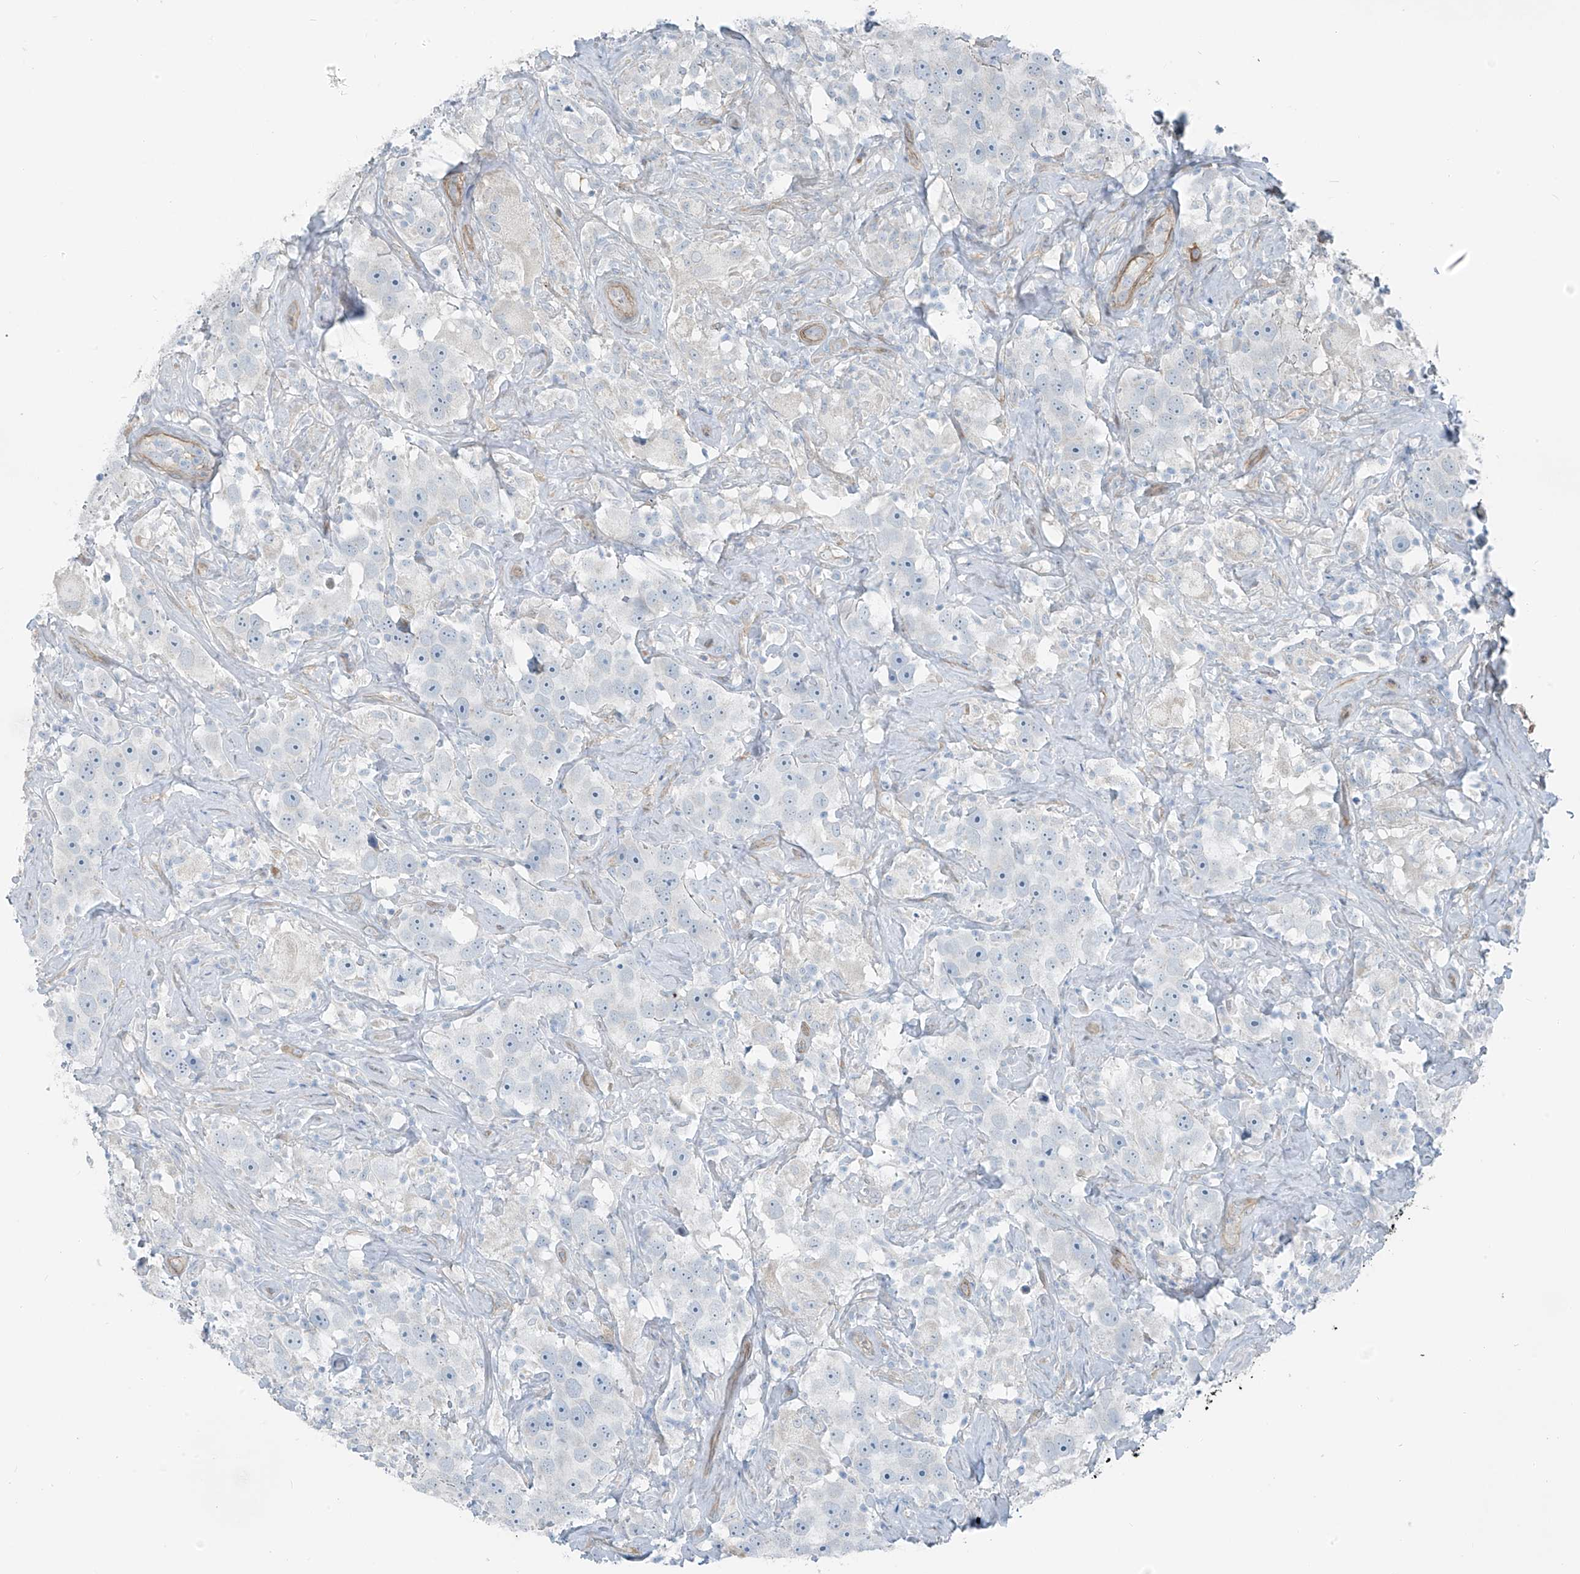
{"staining": {"intensity": "negative", "quantity": "none", "location": "none"}, "tissue": "testis cancer", "cell_type": "Tumor cells", "image_type": "cancer", "snomed": [{"axis": "morphology", "description": "Seminoma, NOS"}, {"axis": "topography", "description": "Testis"}], "caption": "Protein analysis of seminoma (testis) exhibits no significant staining in tumor cells.", "gene": "TNS2", "patient": {"sex": "male", "age": 49}}